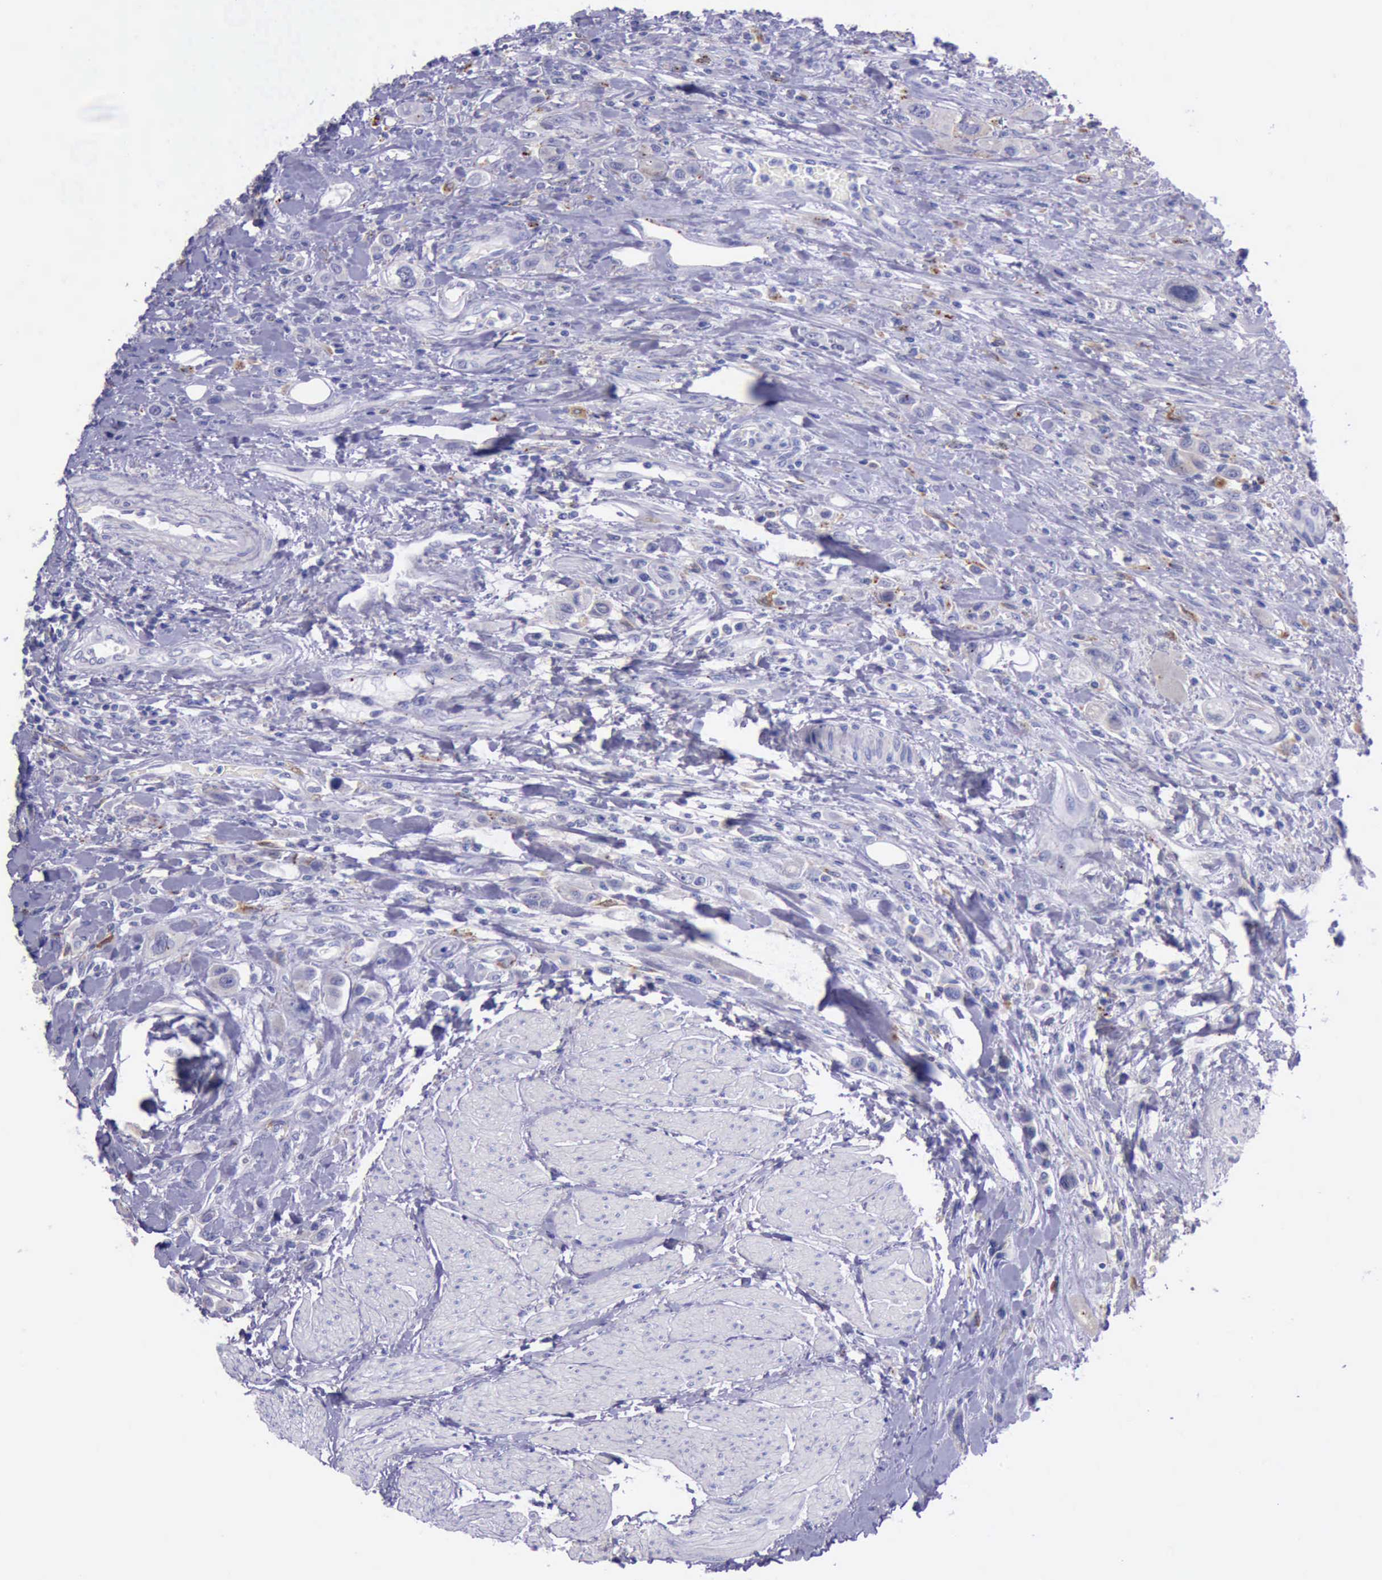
{"staining": {"intensity": "negative", "quantity": "none", "location": "none"}, "tissue": "urothelial cancer", "cell_type": "Tumor cells", "image_type": "cancer", "snomed": [{"axis": "morphology", "description": "Urothelial carcinoma, High grade"}, {"axis": "topography", "description": "Urinary bladder"}], "caption": "IHC image of human urothelial cancer stained for a protein (brown), which reveals no staining in tumor cells.", "gene": "GLA", "patient": {"sex": "male", "age": 50}}